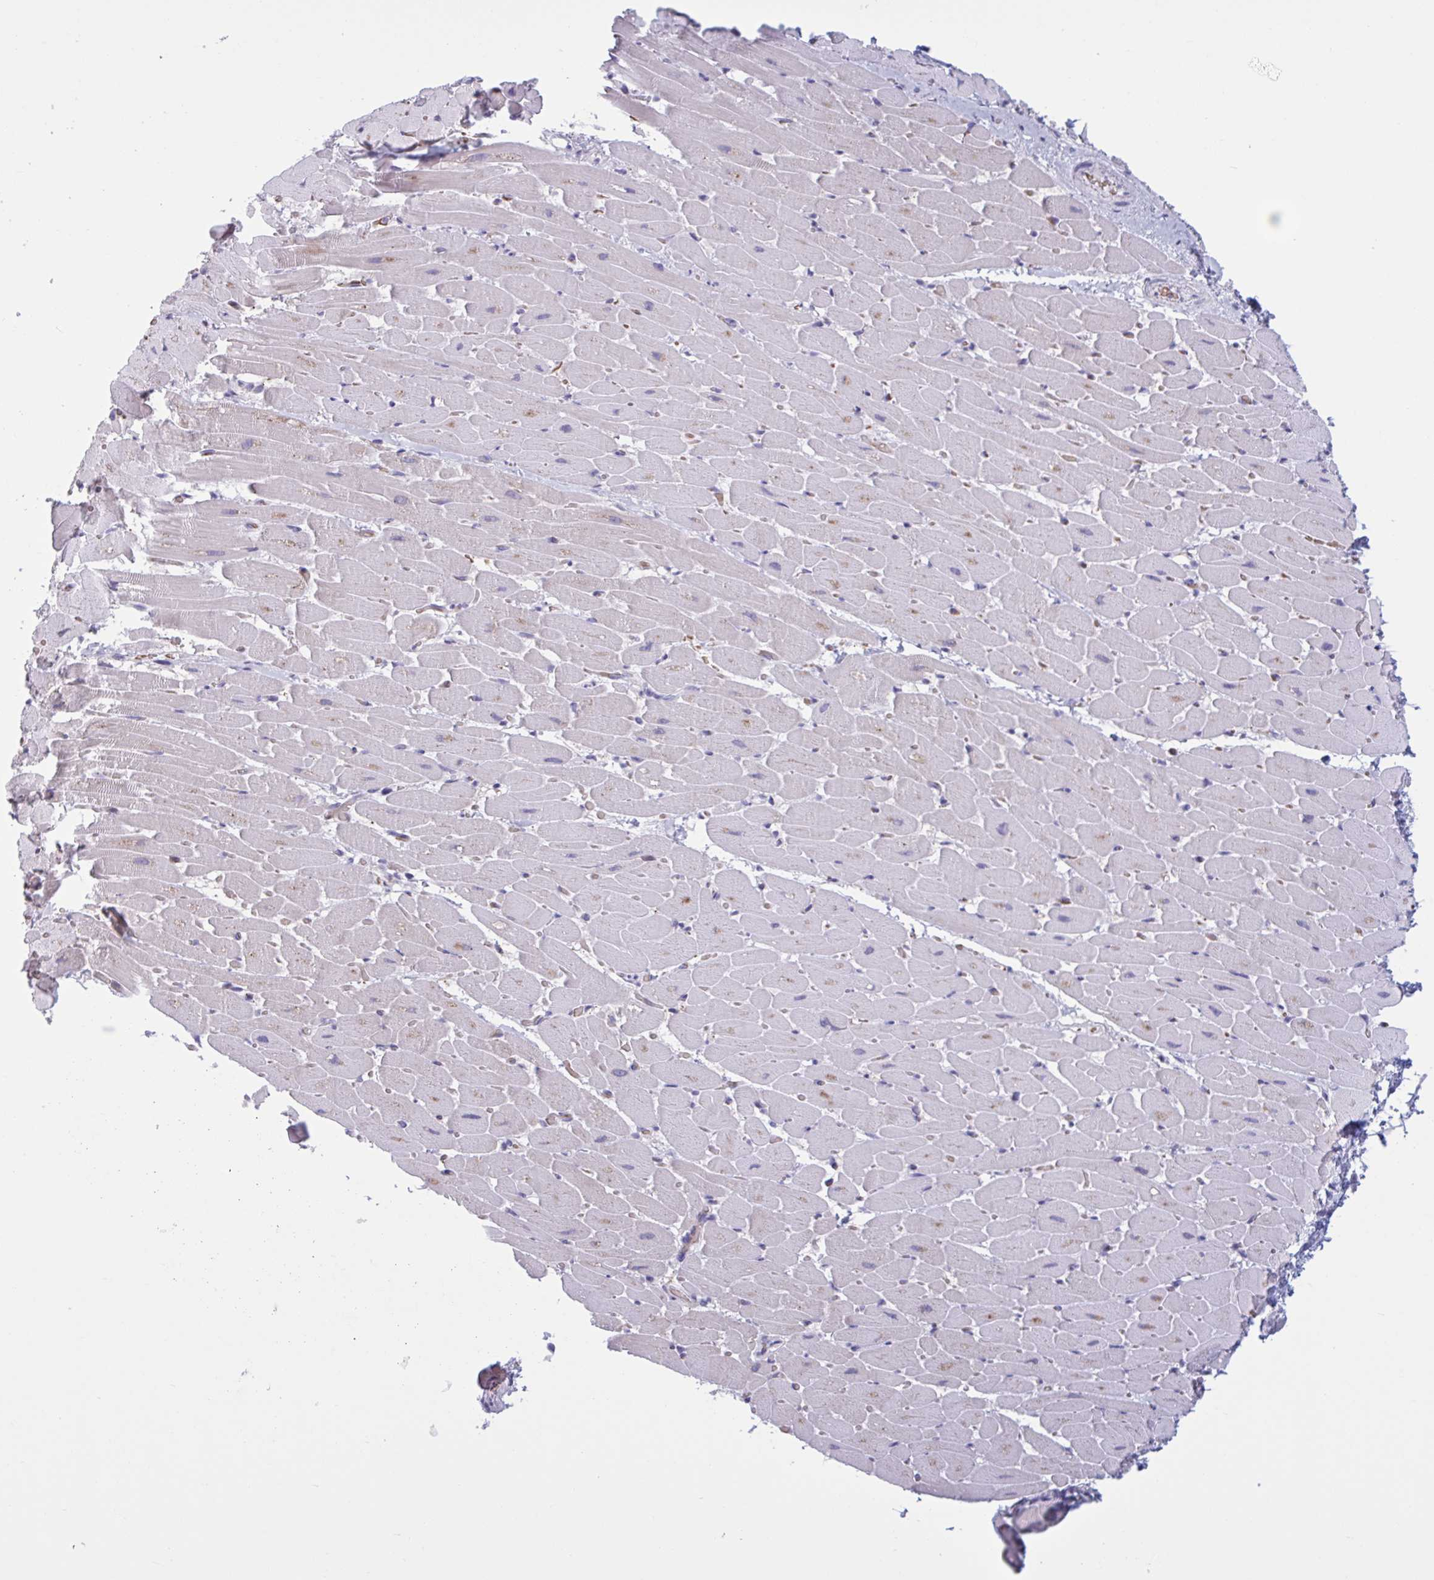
{"staining": {"intensity": "negative", "quantity": "none", "location": "none"}, "tissue": "heart muscle", "cell_type": "Cardiomyocytes", "image_type": "normal", "snomed": [{"axis": "morphology", "description": "Normal tissue, NOS"}, {"axis": "topography", "description": "Heart"}], "caption": "High magnification brightfield microscopy of benign heart muscle stained with DAB (brown) and counterstained with hematoxylin (blue): cardiomyocytes show no significant expression. Brightfield microscopy of immunohistochemistry (IHC) stained with DAB (3,3'-diaminobenzidine) (brown) and hematoxylin (blue), captured at high magnification.", "gene": "HSD11B2", "patient": {"sex": "male", "age": 37}}